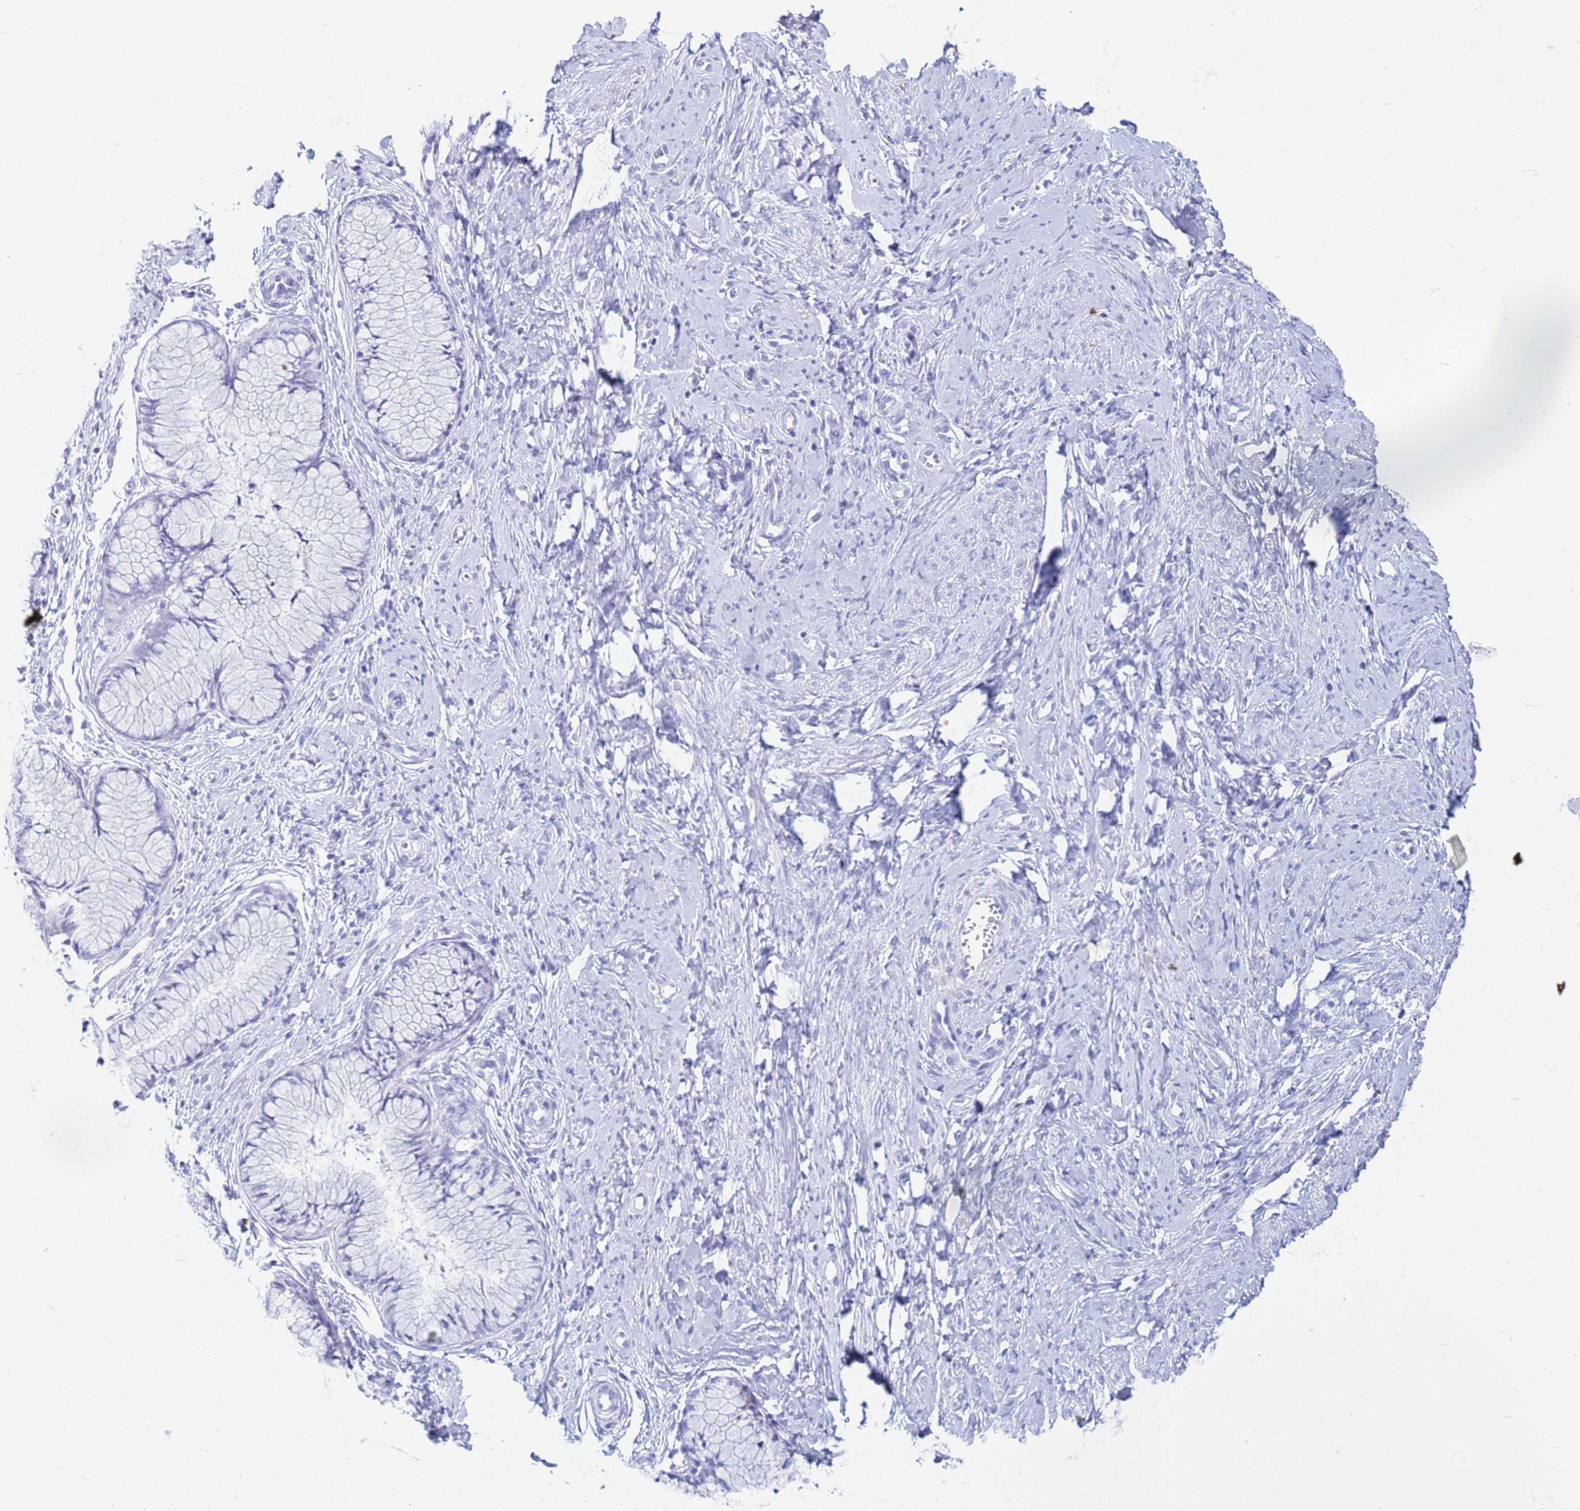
{"staining": {"intensity": "negative", "quantity": "none", "location": "none"}, "tissue": "cervix", "cell_type": "Glandular cells", "image_type": "normal", "snomed": [{"axis": "morphology", "description": "Normal tissue, NOS"}, {"axis": "topography", "description": "Cervix"}], "caption": "High power microscopy image of an immunohistochemistry histopathology image of benign cervix, revealing no significant expression in glandular cells.", "gene": "SLC7A9", "patient": {"sex": "female", "age": 42}}